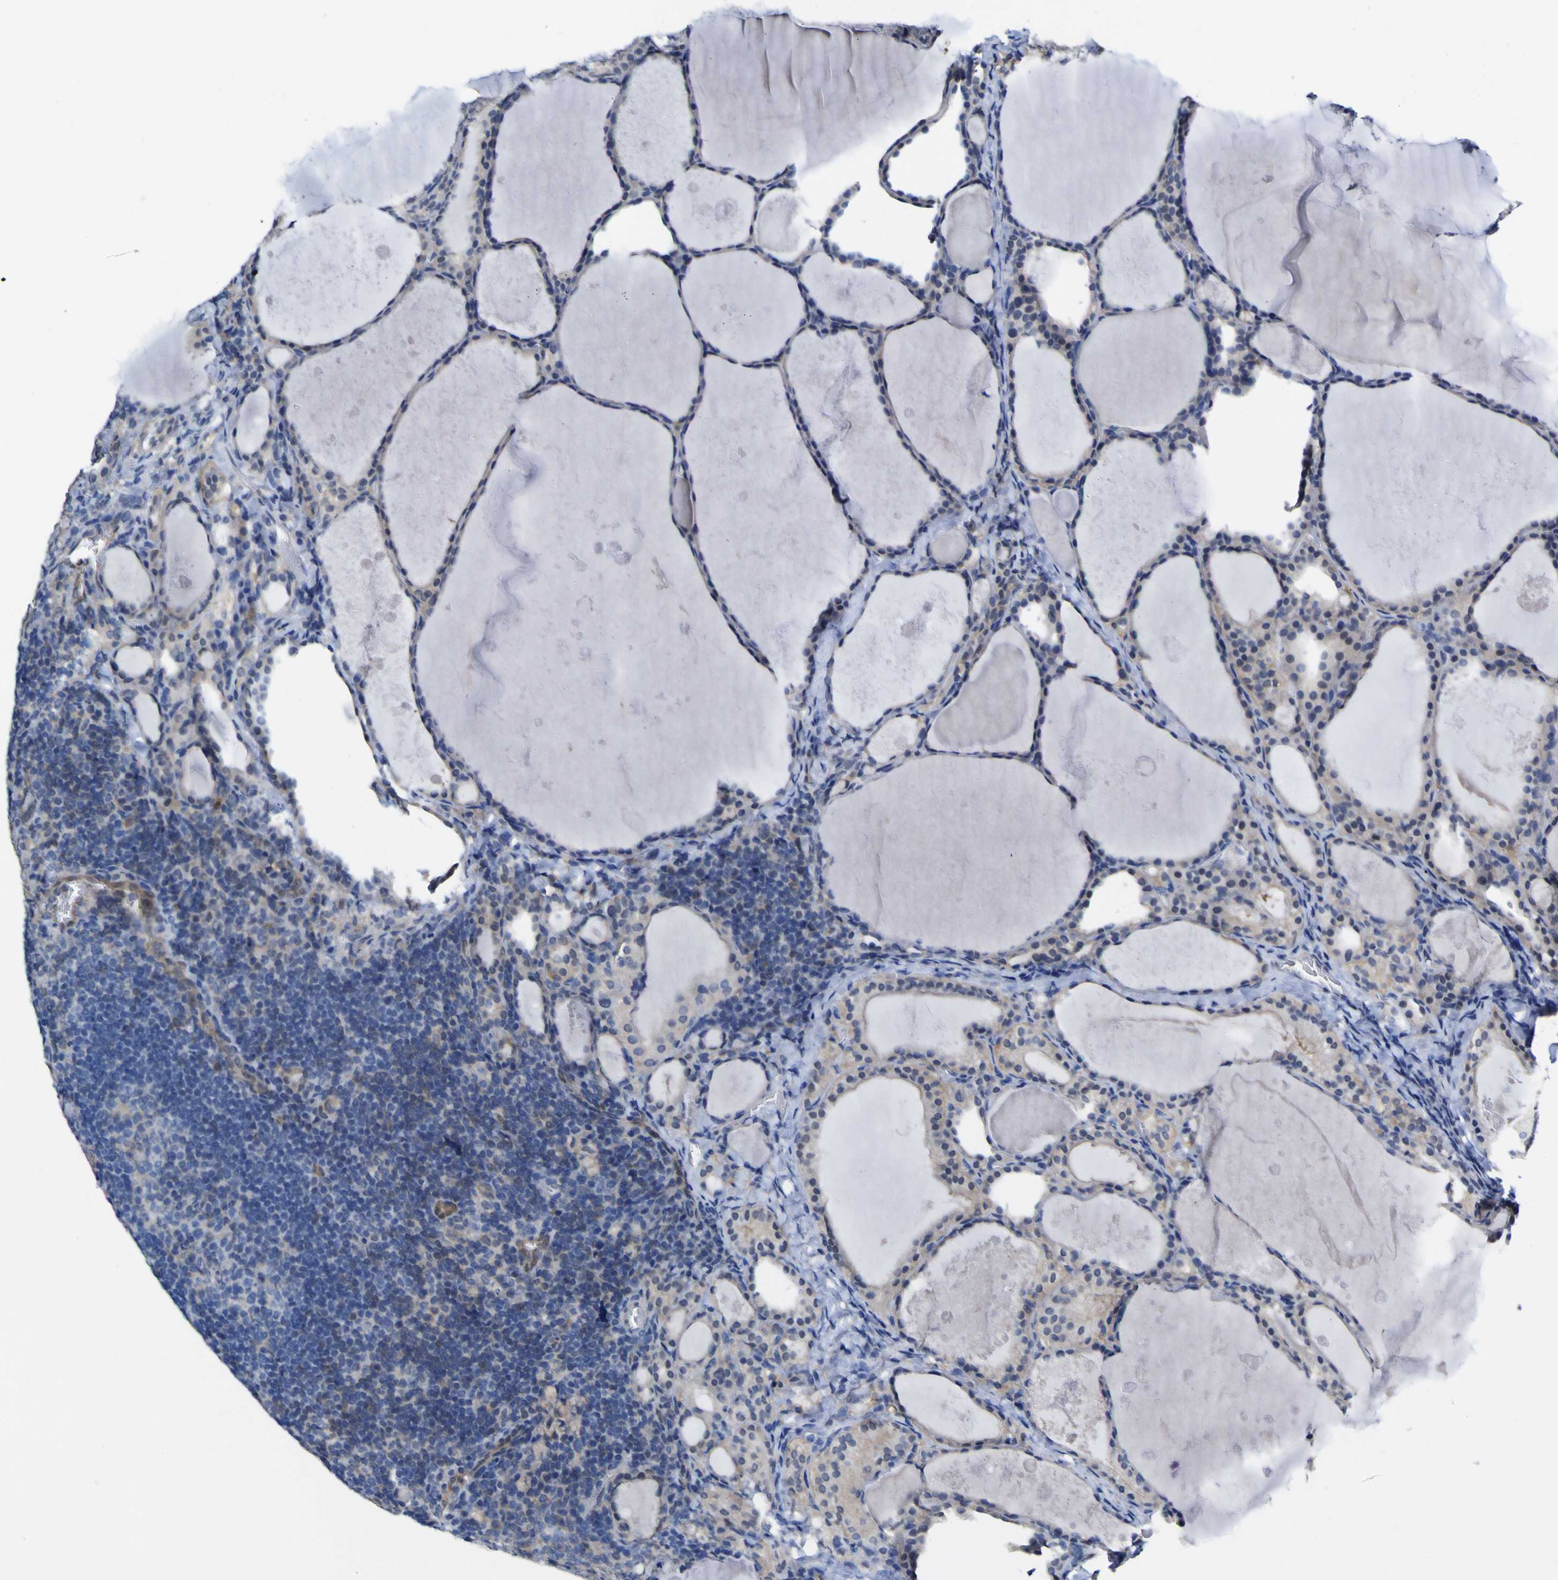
{"staining": {"intensity": "weak", "quantity": "<25%", "location": "cytoplasmic/membranous"}, "tissue": "thyroid cancer", "cell_type": "Tumor cells", "image_type": "cancer", "snomed": [{"axis": "morphology", "description": "Papillary adenocarcinoma, NOS"}, {"axis": "topography", "description": "Thyroid gland"}], "caption": "Tumor cells show no significant protein positivity in papillary adenocarcinoma (thyroid).", "gene": "CASP6", "patient": {"sex": "female", "age": 42}}